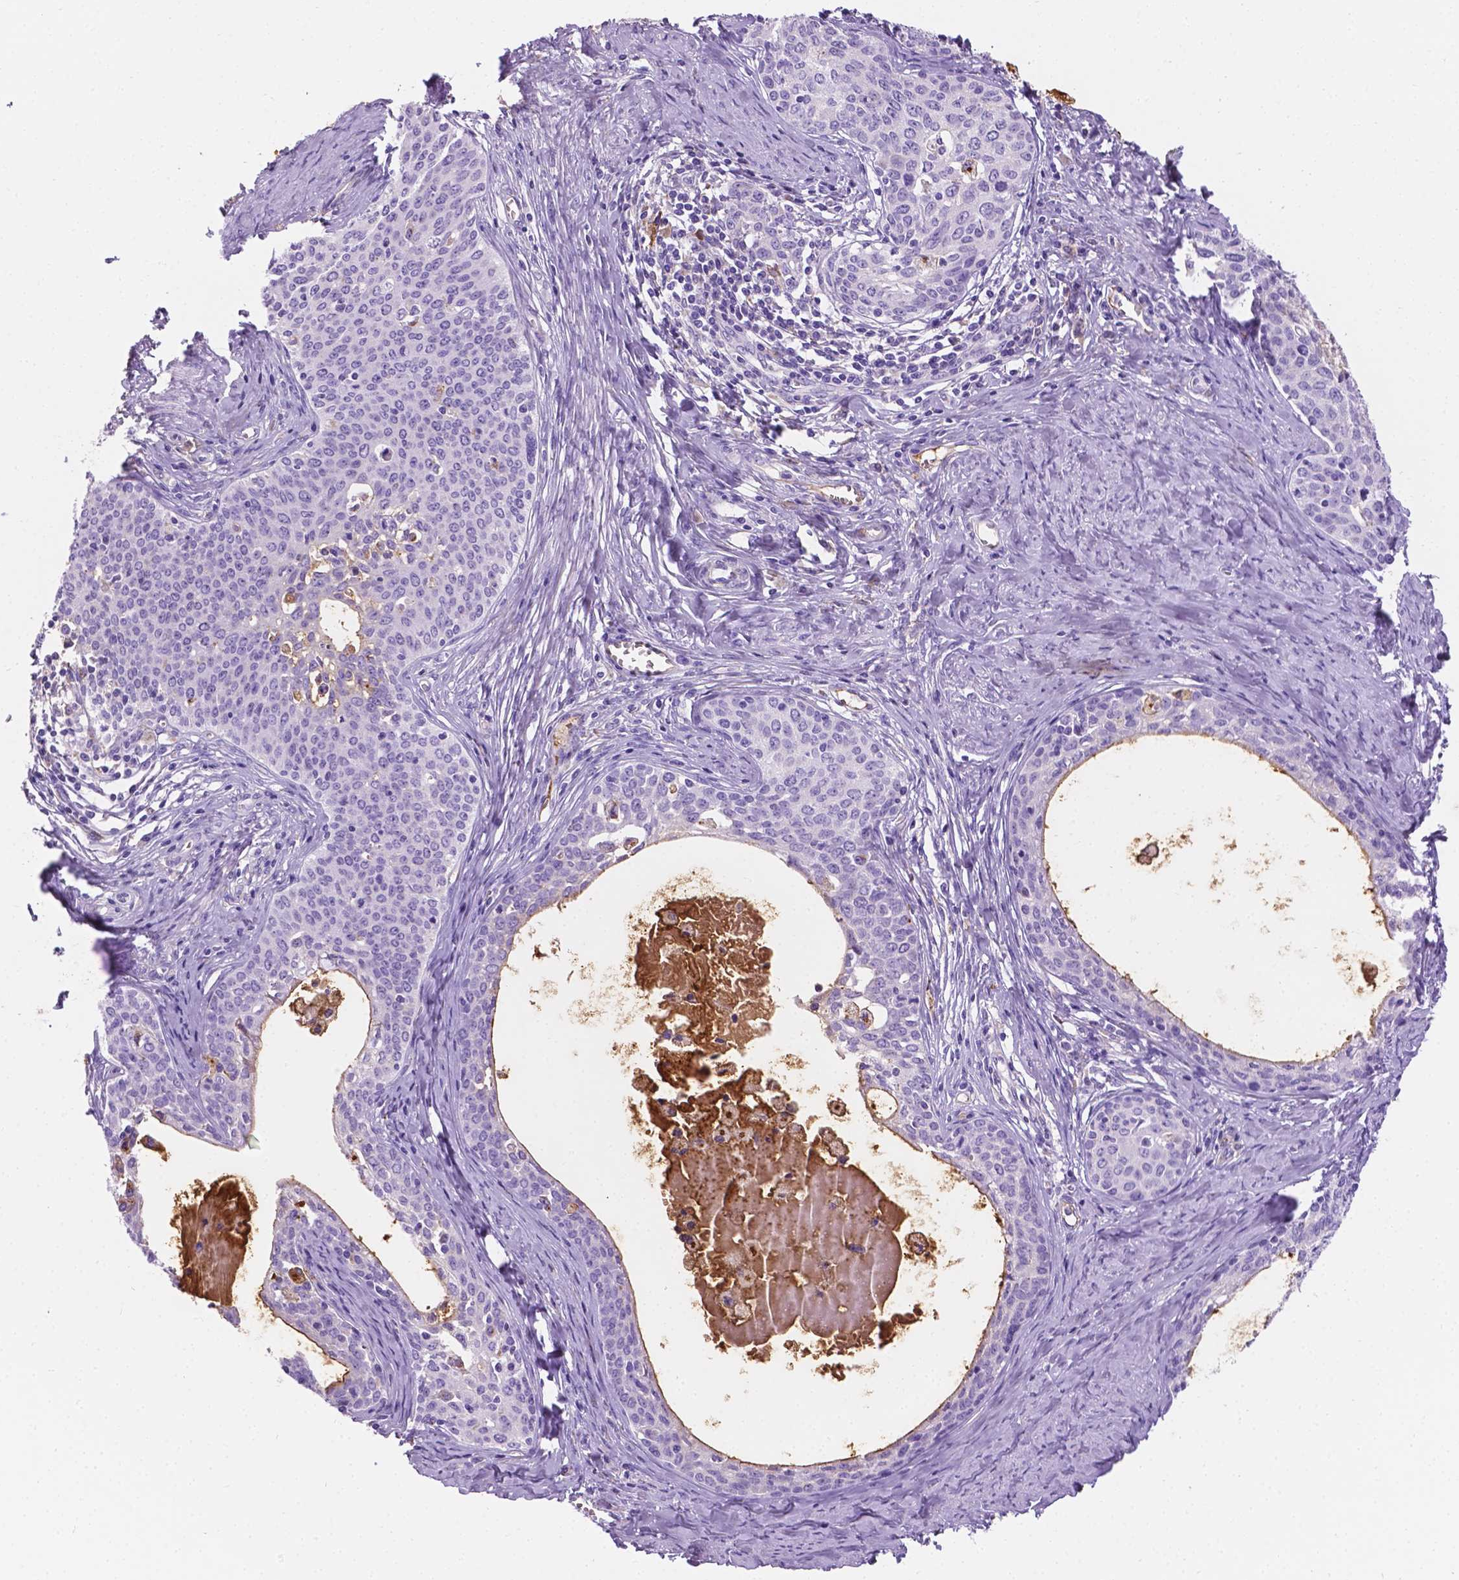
{"staining": {"intensity": "negative", "quantity": "none", "location": "none"}, "tissue": "cervical cancer", "cell_type": "Tumor cells", "image_type": "cancer", "snomed": [{"axis": "morphology", "description": "Squamous cell carcinoma, NOS"}, {"axis": "morphology", "description": "Adenocarcinoma, NOS"}, {"axis": "topography", "description": "Cervix"}], "caption": "Histopathology image shows no significant protein expression in tumor cells of cervical cancer.", "gene": "APOE", "patient": {"sex": "female", "age": 52}}